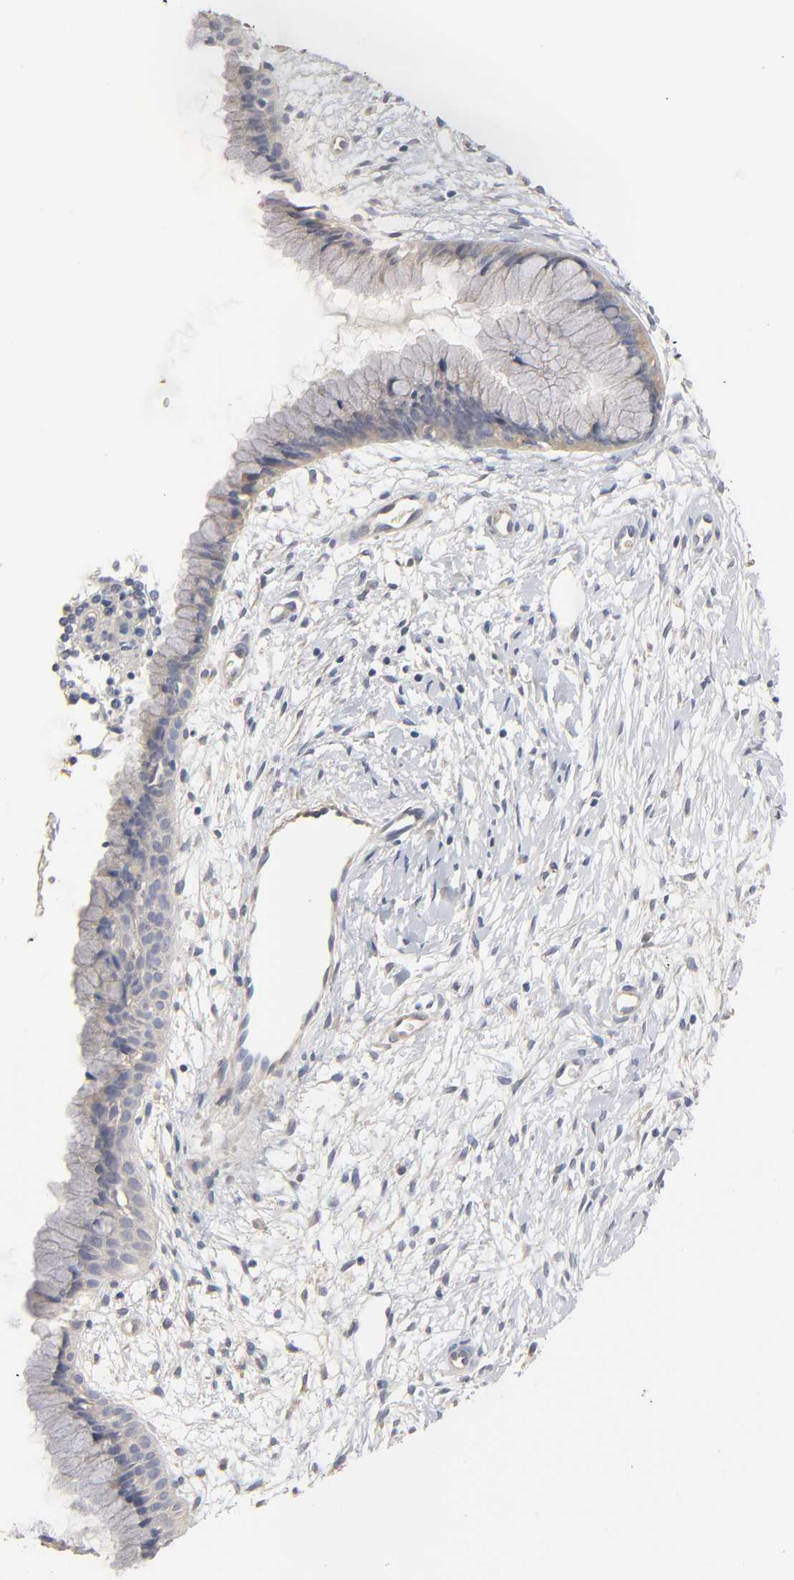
{"staining": {"intensity": "weak", "quantity": "<25%", "location": "cytoplasmic/membranous"}, "tissue": "cervix", "cell_type": "Glandular cells", "image_type": "normal", "snomed": [{"axis": "morphology", "description": "Normal tissue, NOS"}, {"axis": "topography", "description": "Cervix"}], "caption": "Glandular cells show no significant protein expression in normal cervix. (DAB immunohistochemistry (IHC), high magnification).", "gene": "SLC10A2", "patient": {"sex": "female", "age": 39}}